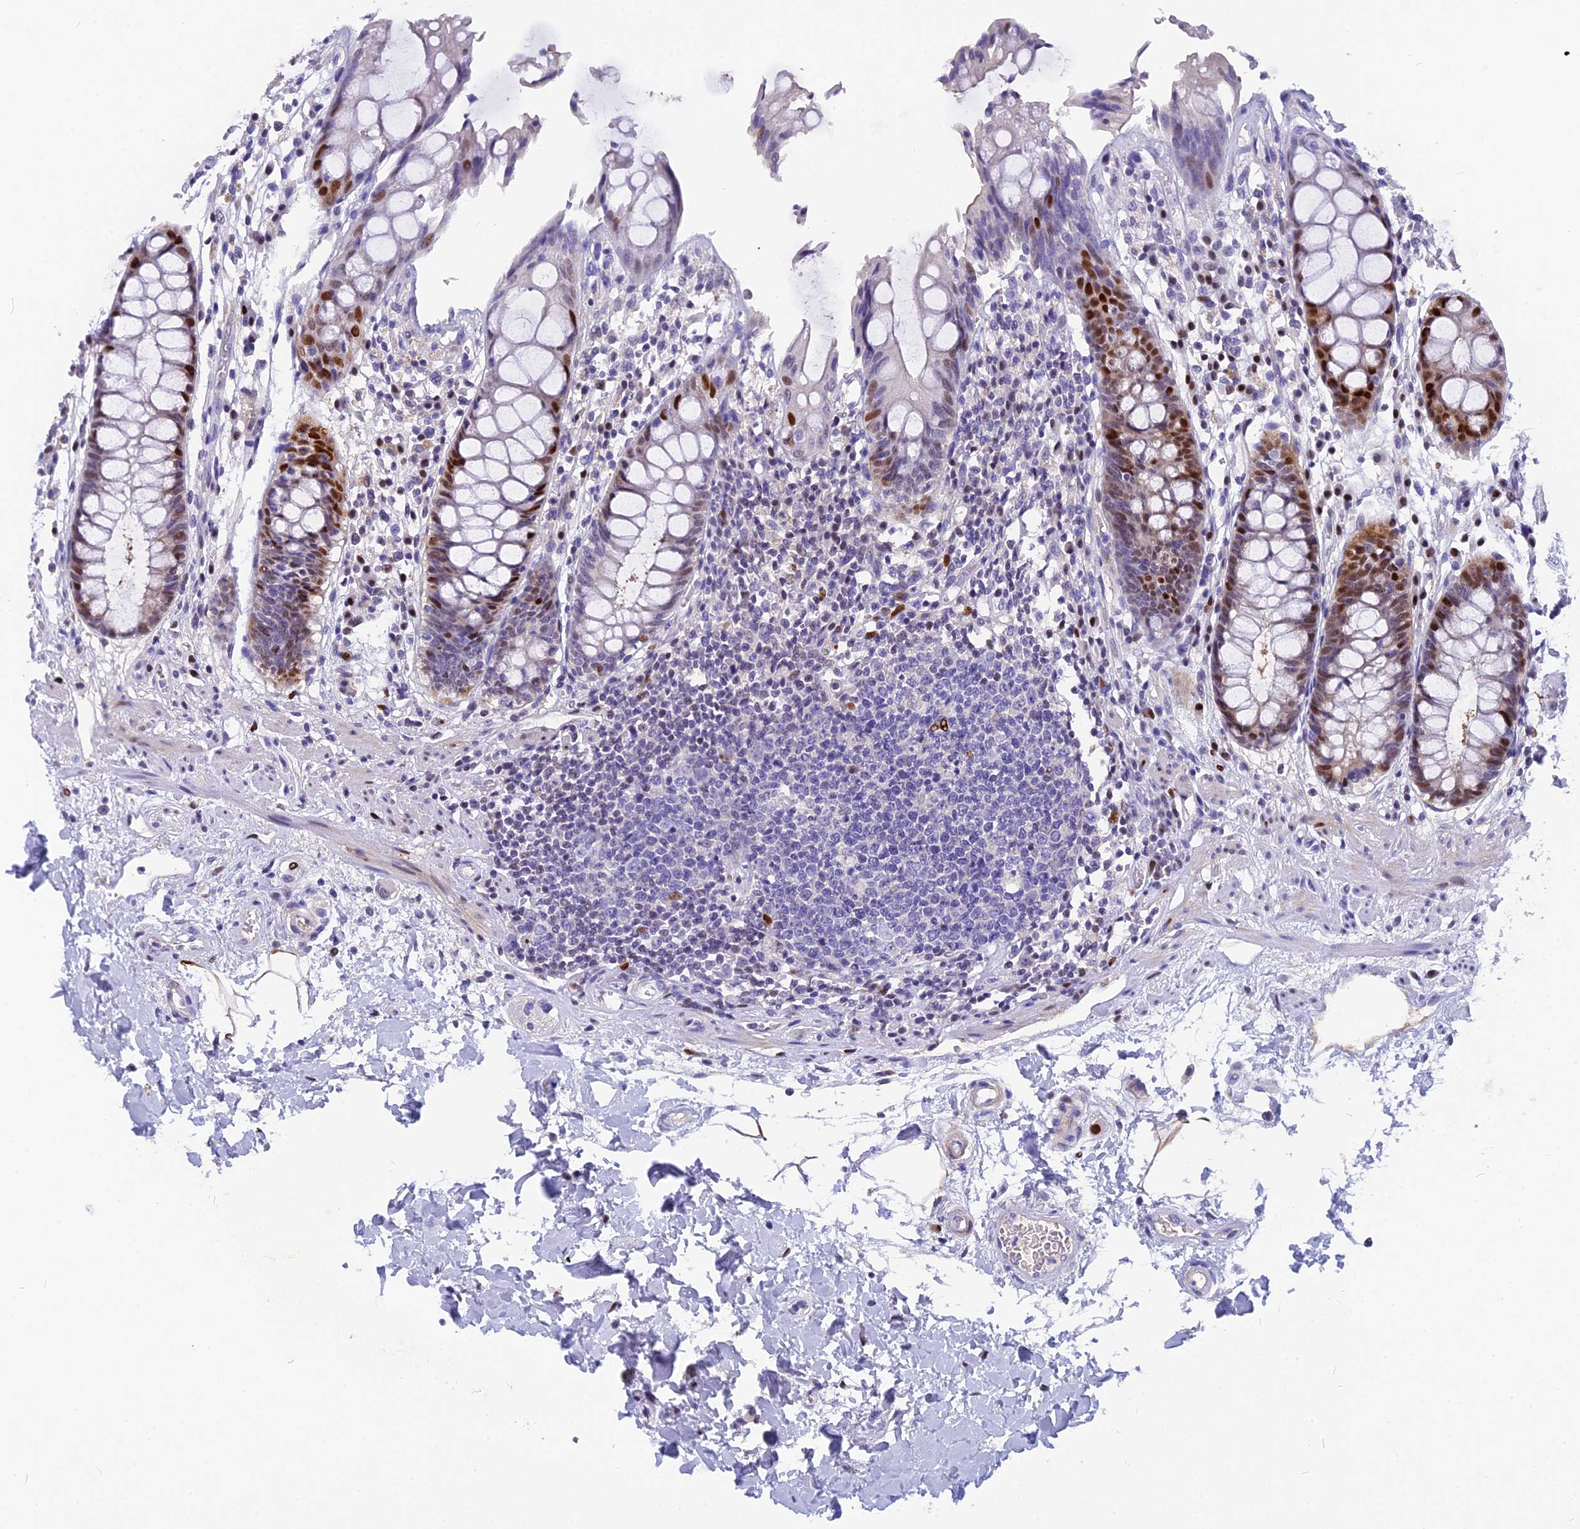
{"staining": {"intensity": "strong", "quantity": "25%-75%", "location": "cytoplasmic/membranous,nuclear"}, "tissue": "rectum", "cell_type": "Glandular cells", "image_type": "normal", "snomed": [{"axis": "morphology", "description": "Normal tissue, NOS"}, {"axis": "topography", "description": "Rectum"}], "caption": "DAB (3,3'-diaminobenzidine) immunohistochemical staining of benign rectum exhibits strong cytoplasmic/membranous,nuclear protein expression in approximately 25%-75% of glandular cells. (IHC, brightfield microscopy, high magnification).", "gene": "NKPD1", "patient": {"sex": "male", "age": 64}}